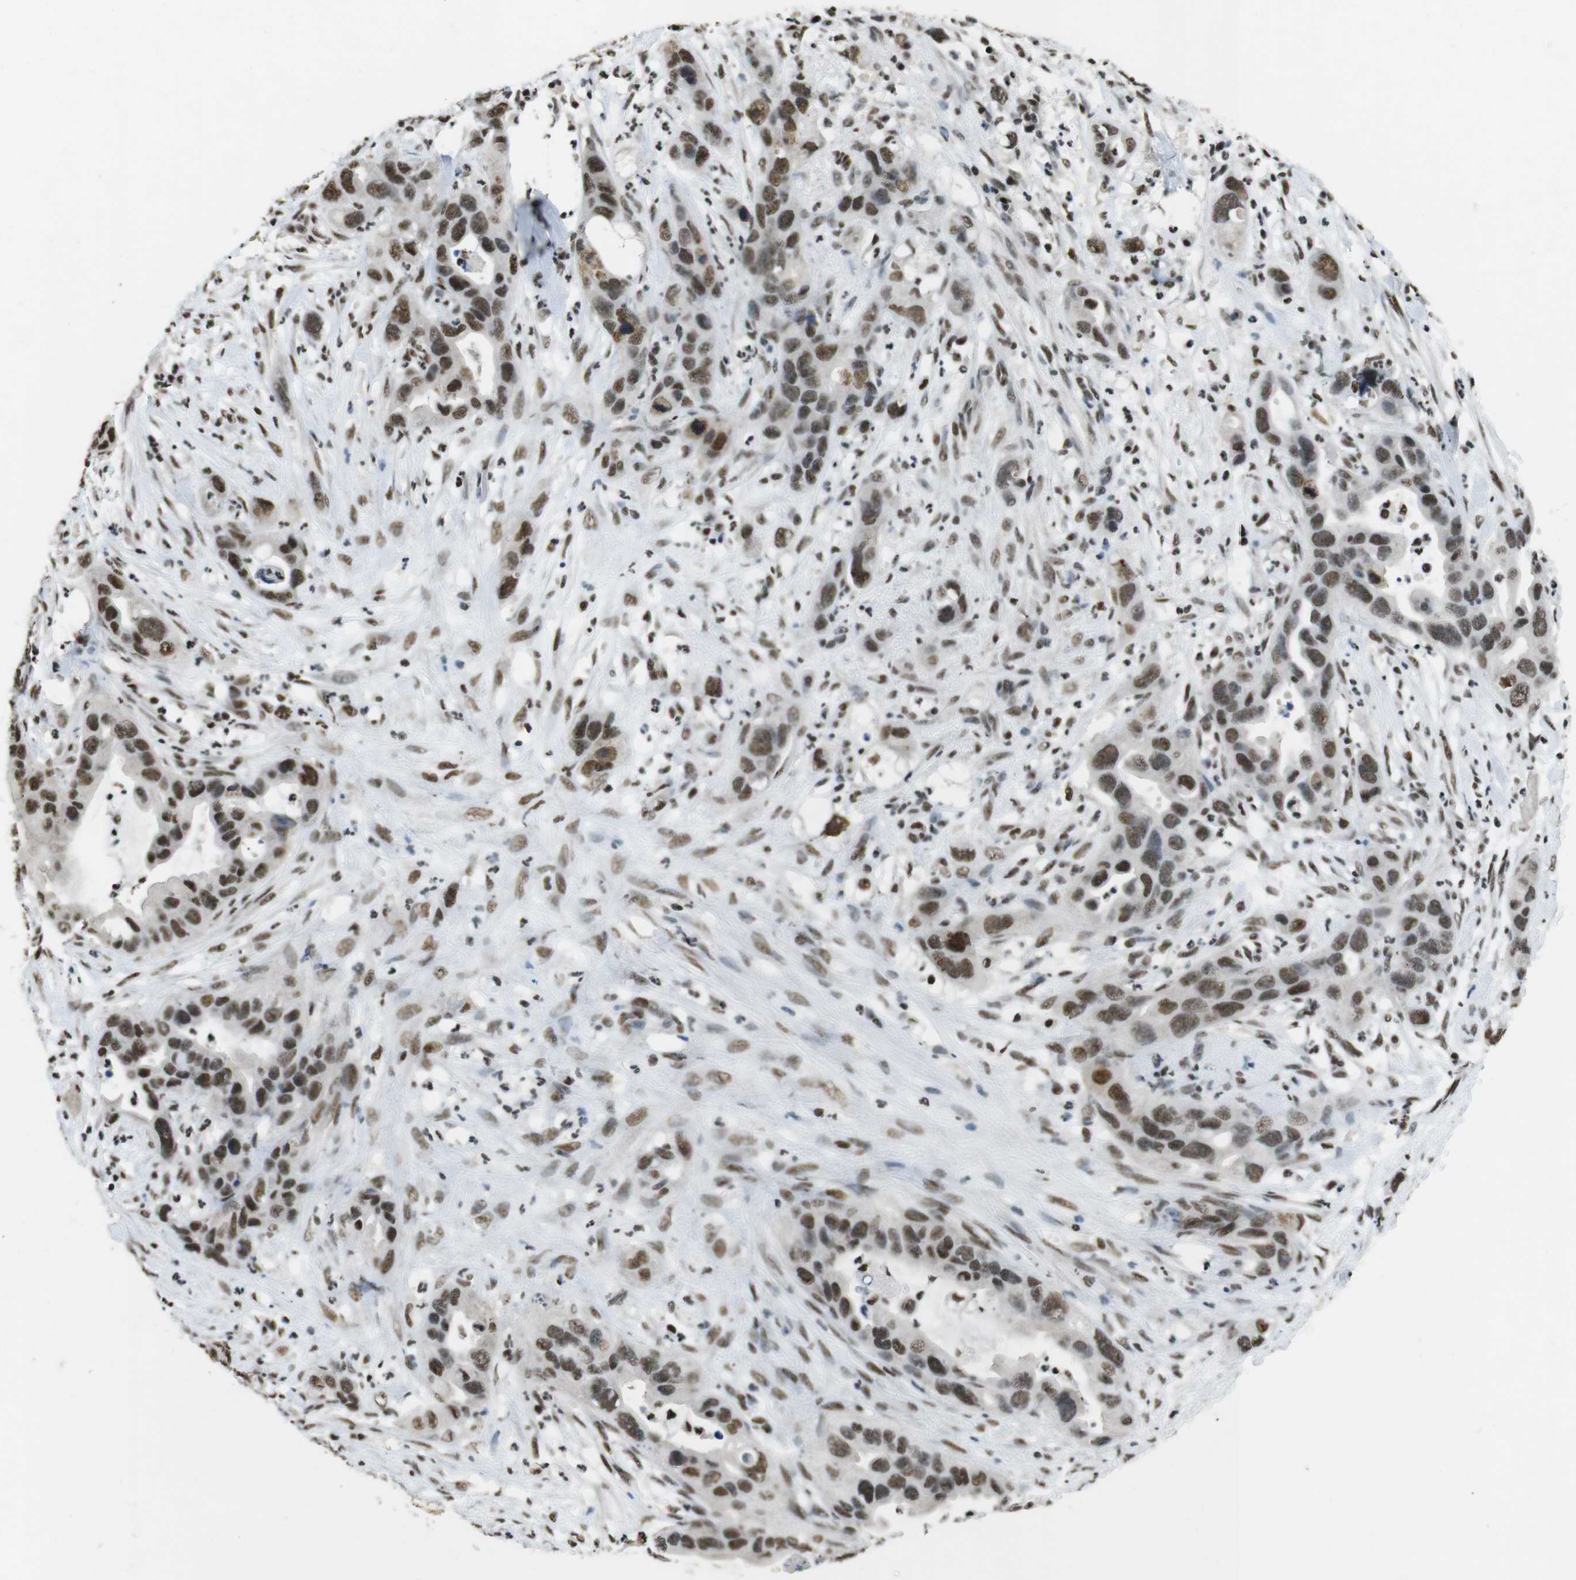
{"staining": {"intensity": "moderate", "quantity": ">75%", "location": "nuclear"}, "tissue": "pancreatic cancer", "cell_type": "Tumor cells", "image_type": "cancer", "snomed": [{"axis": "morphology", "description": "Adenocarcinoma, NOS"}, {"axis": "topography", "description": "Pancreas"}], "caption": "A brown stain highlights moderate nuclear staining of a protein in human pancreatic cancer tumor cells.", "gene": "CSNK2B", "patient": {"sex": "female", "age": 71}}